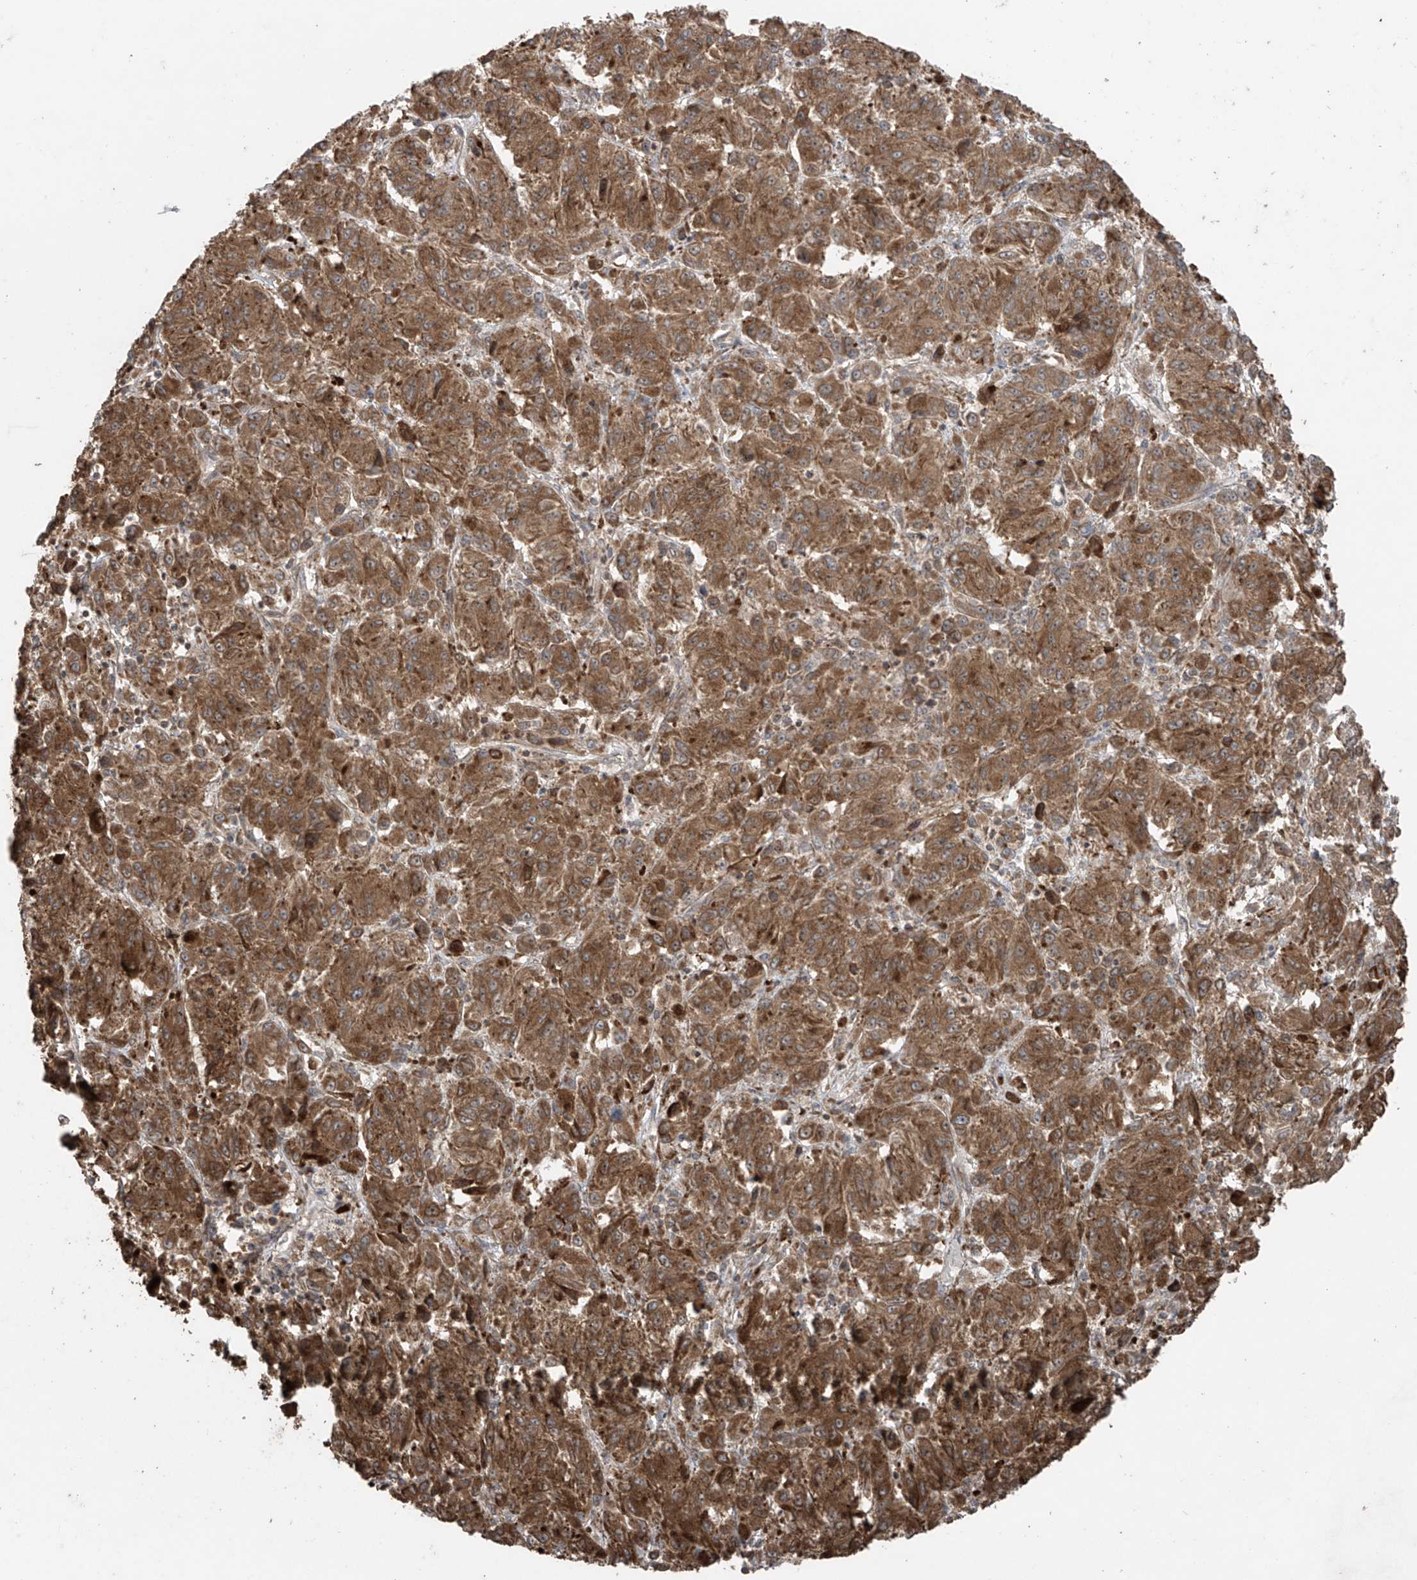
{"staining": {"intensity": "strong", "quantity": ">75%", "location": "cytoplasmic/membranous"}, "tissue": "melanoma", "cell_type": "Tumor cells", "image_type": "cancer", "snomed": [{"axis": "morphology", "description": "Malignant melanoma, Metastatic site"}, {"axis": "topography", "description": "Lung"}], "caption": "Malignant melanoma (metastatic site) stained for a protein reveals strong cytoplasmic/membranous positivity in tumor cells. The staining was performed using DAB, with brown indicating positive protein expression. Nuclei are stained blue with hematoxylin.", "gene": "PGPEP1", "patient": {"sex": "male", "age": 64}}